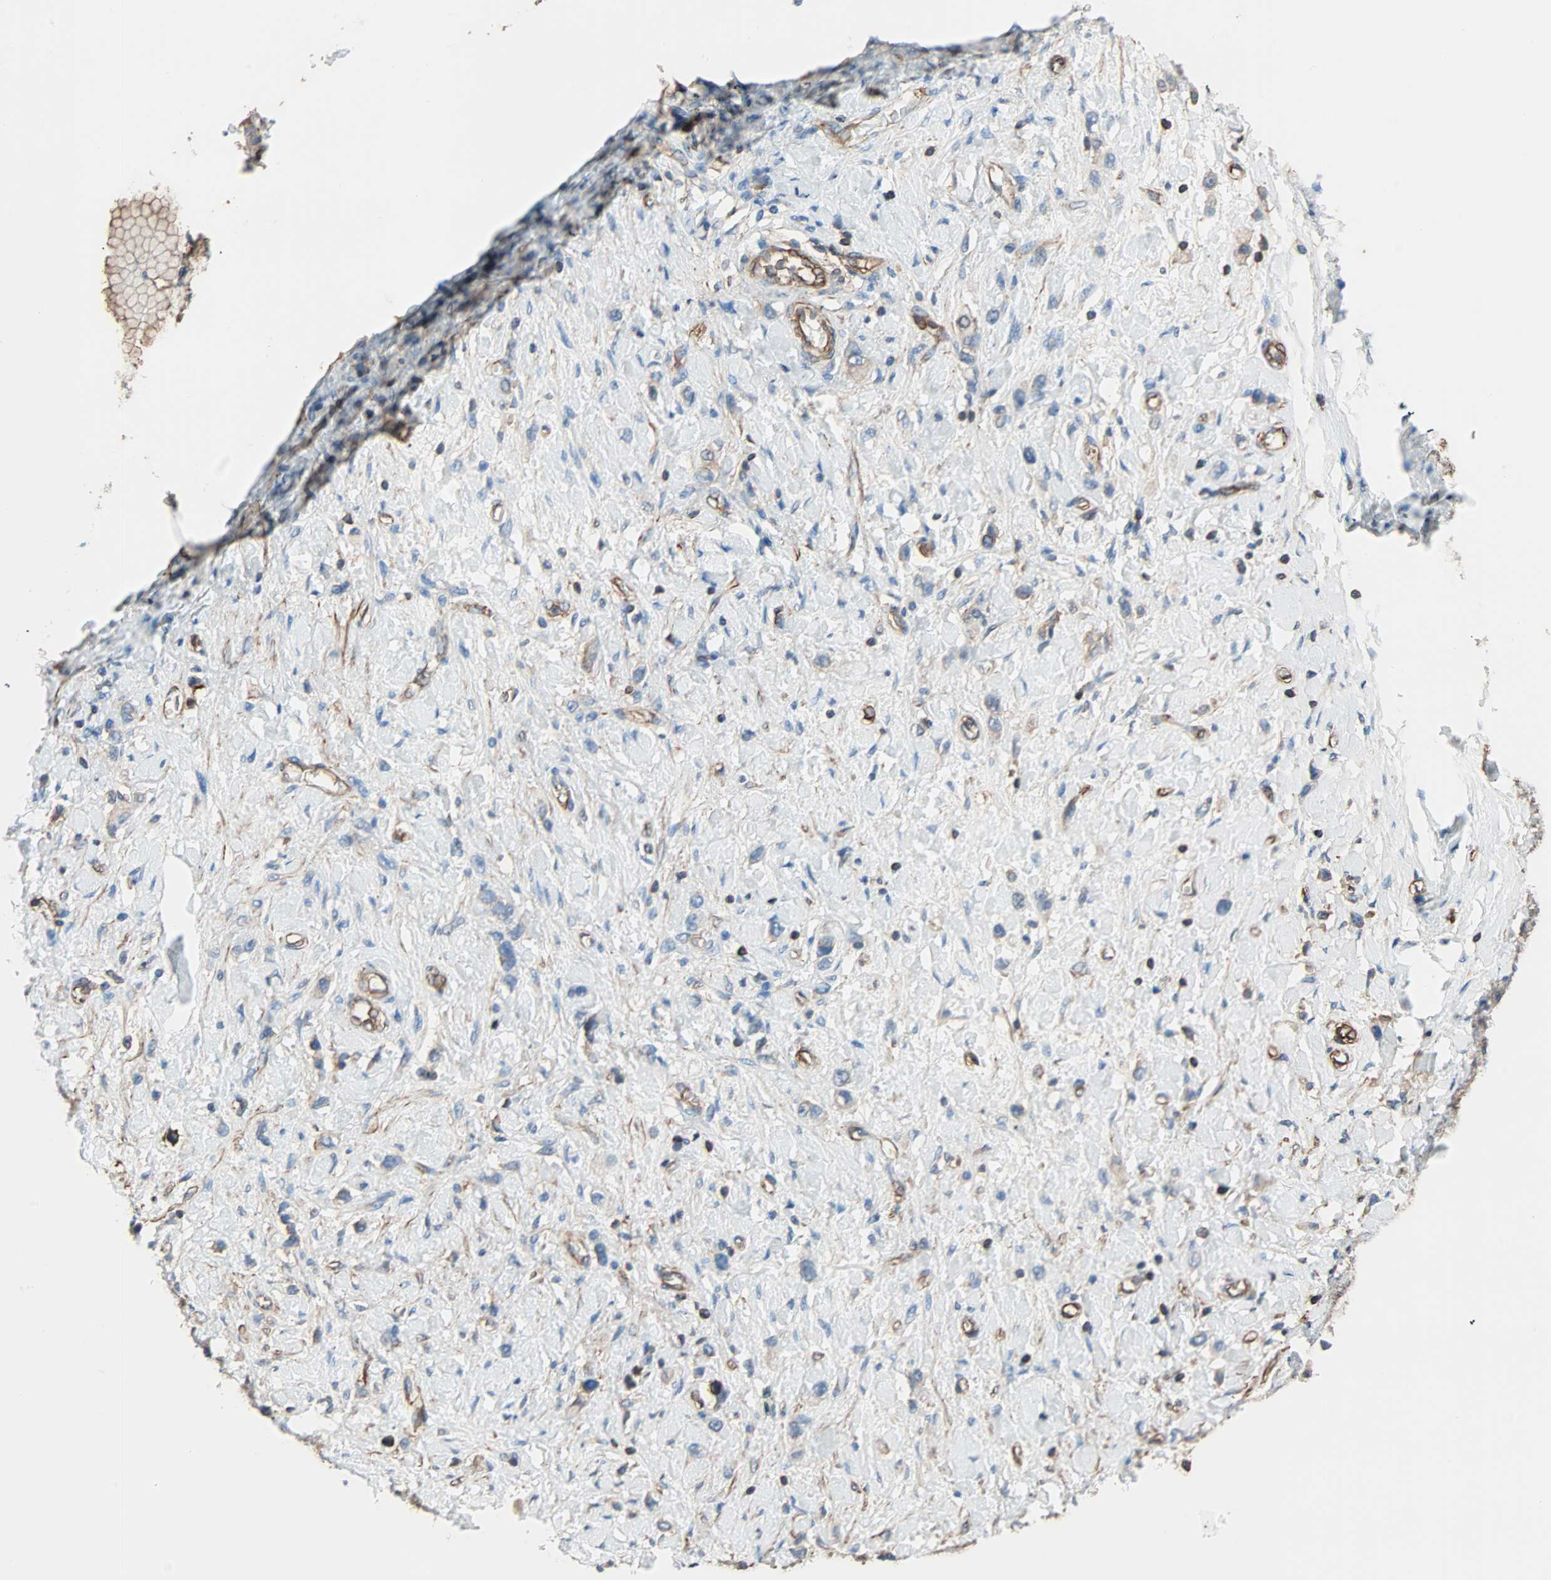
{"staining": {"intensity": "negative", "quantity": "none", "location": "none"}, "tissue": "stomach cancer", "cell_type": "Tumor cells", "image_type": "cancer", "snomed": [{"axis": "morphology", "description": "Normal tissue, NOS"}, {"axis": "morphology", "description": "Adenocarcinoma, NOS"}, {"axis": "topography", "description": "Stomach, upper"}, {"axis": "topography", "description": "Stomach"}], "caption": "IHC photomicrograph of human stomach adenocarcinoma stained for a protein (brown), which exhibits no staining in tumor cells.", "gene": "GALNT10", "patient": {"sex": "female", "age": 65}}